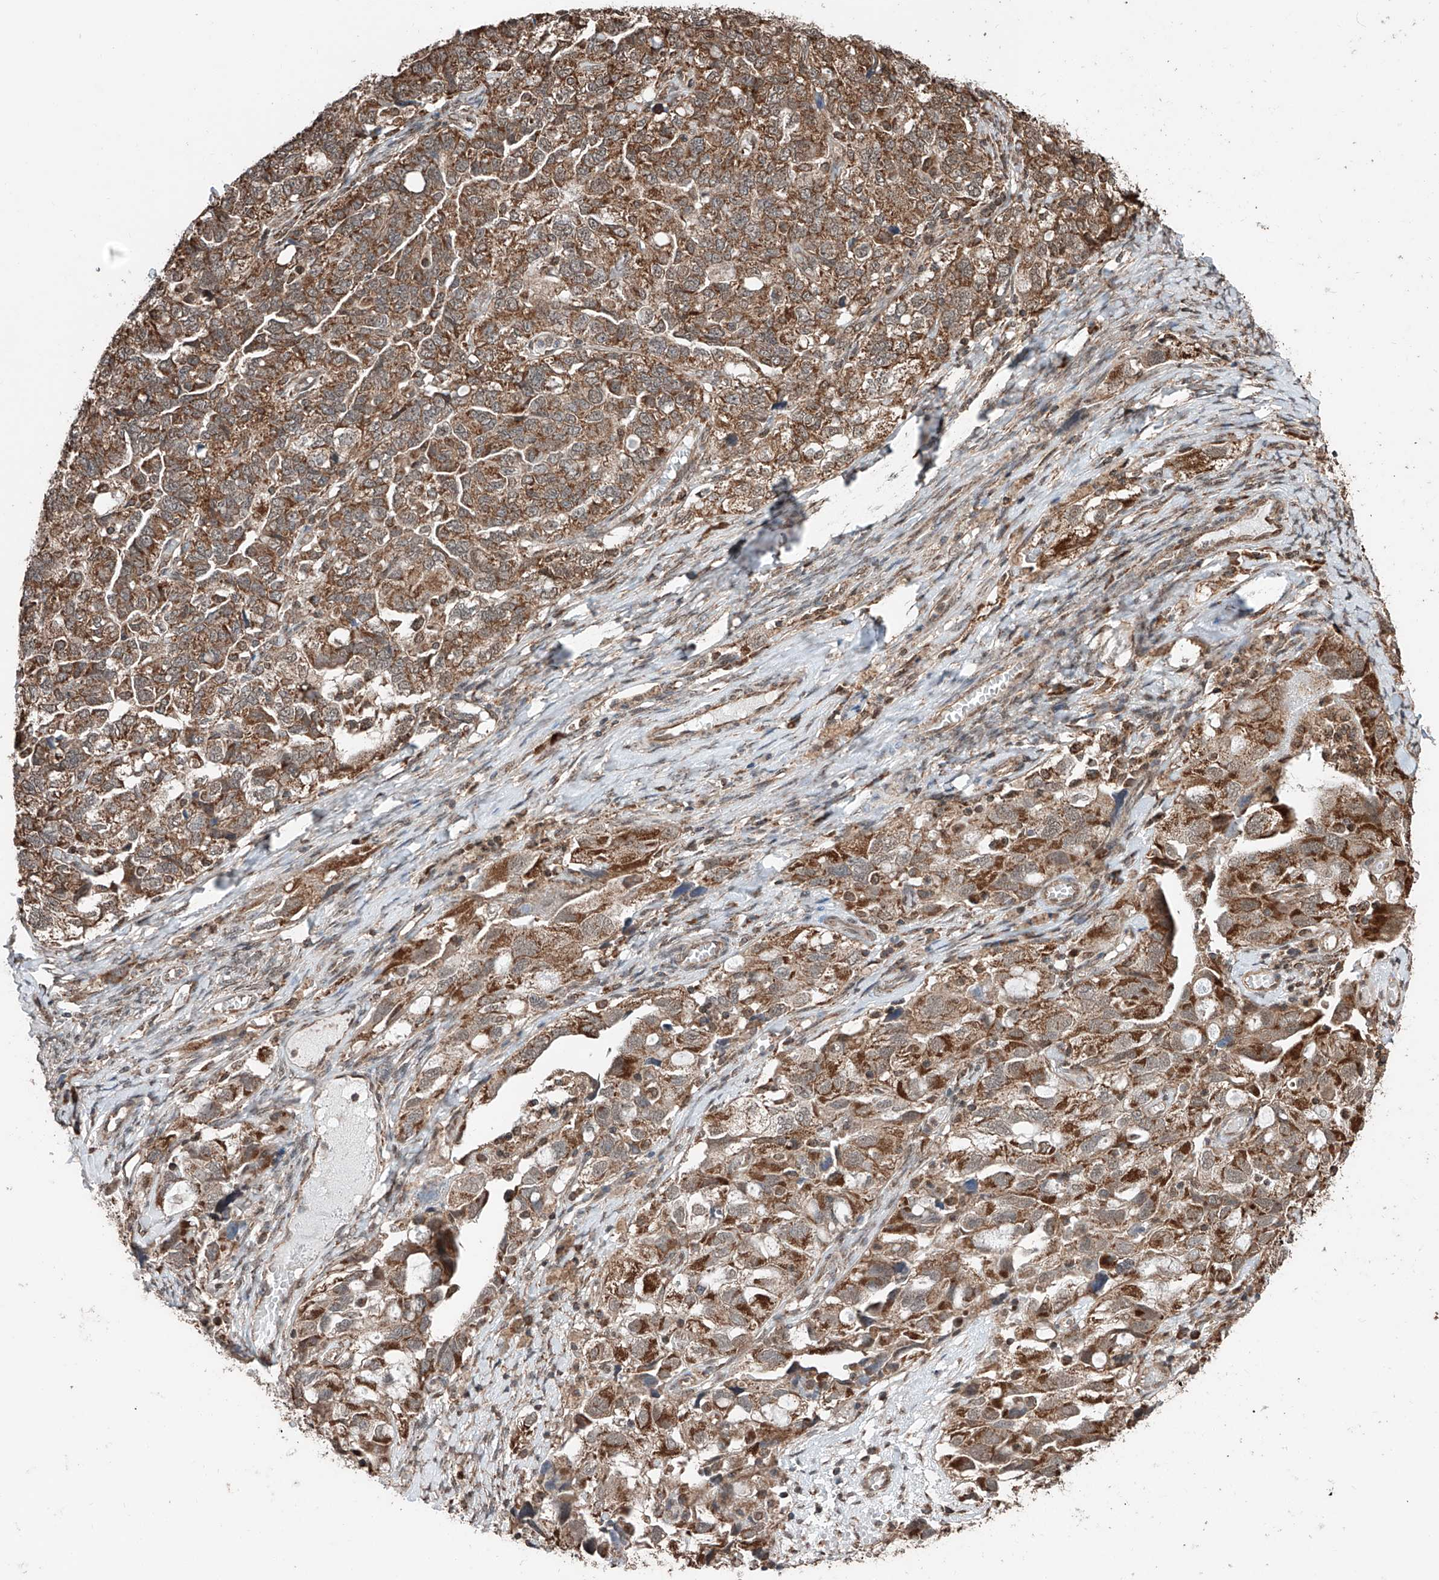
{"staining": {"intensity": "moderate", "quantity": ">75%", "location": "cytoplasmic/membranous"}, "tissue": "ovarian cancer", "cell_type": "Tumor cells", "image_type": "cancer", "snomed": [{"axis": "morphology", "description": "Carcinoma, NOS"}, {"axis": "morphology", "description": "Cystadenocarcinoma, serous, NOS"}, {"axis": "topography", "description": "Ovary"}], "caption": "An image of serous cystadenocarcinoma (ovarian) stained for a protein shows moderate cytoplasmic/membranous brown staining in tumor cells. The staining was performed using DAB (3,3'-diaminobenzidine) to visualize the protein expression in brown, while the nuclei were stained in blue with hematoxylin (Magnification: 20x).", "gene": "ZNF445", "patient": {"sex": "female", "age": 69}}